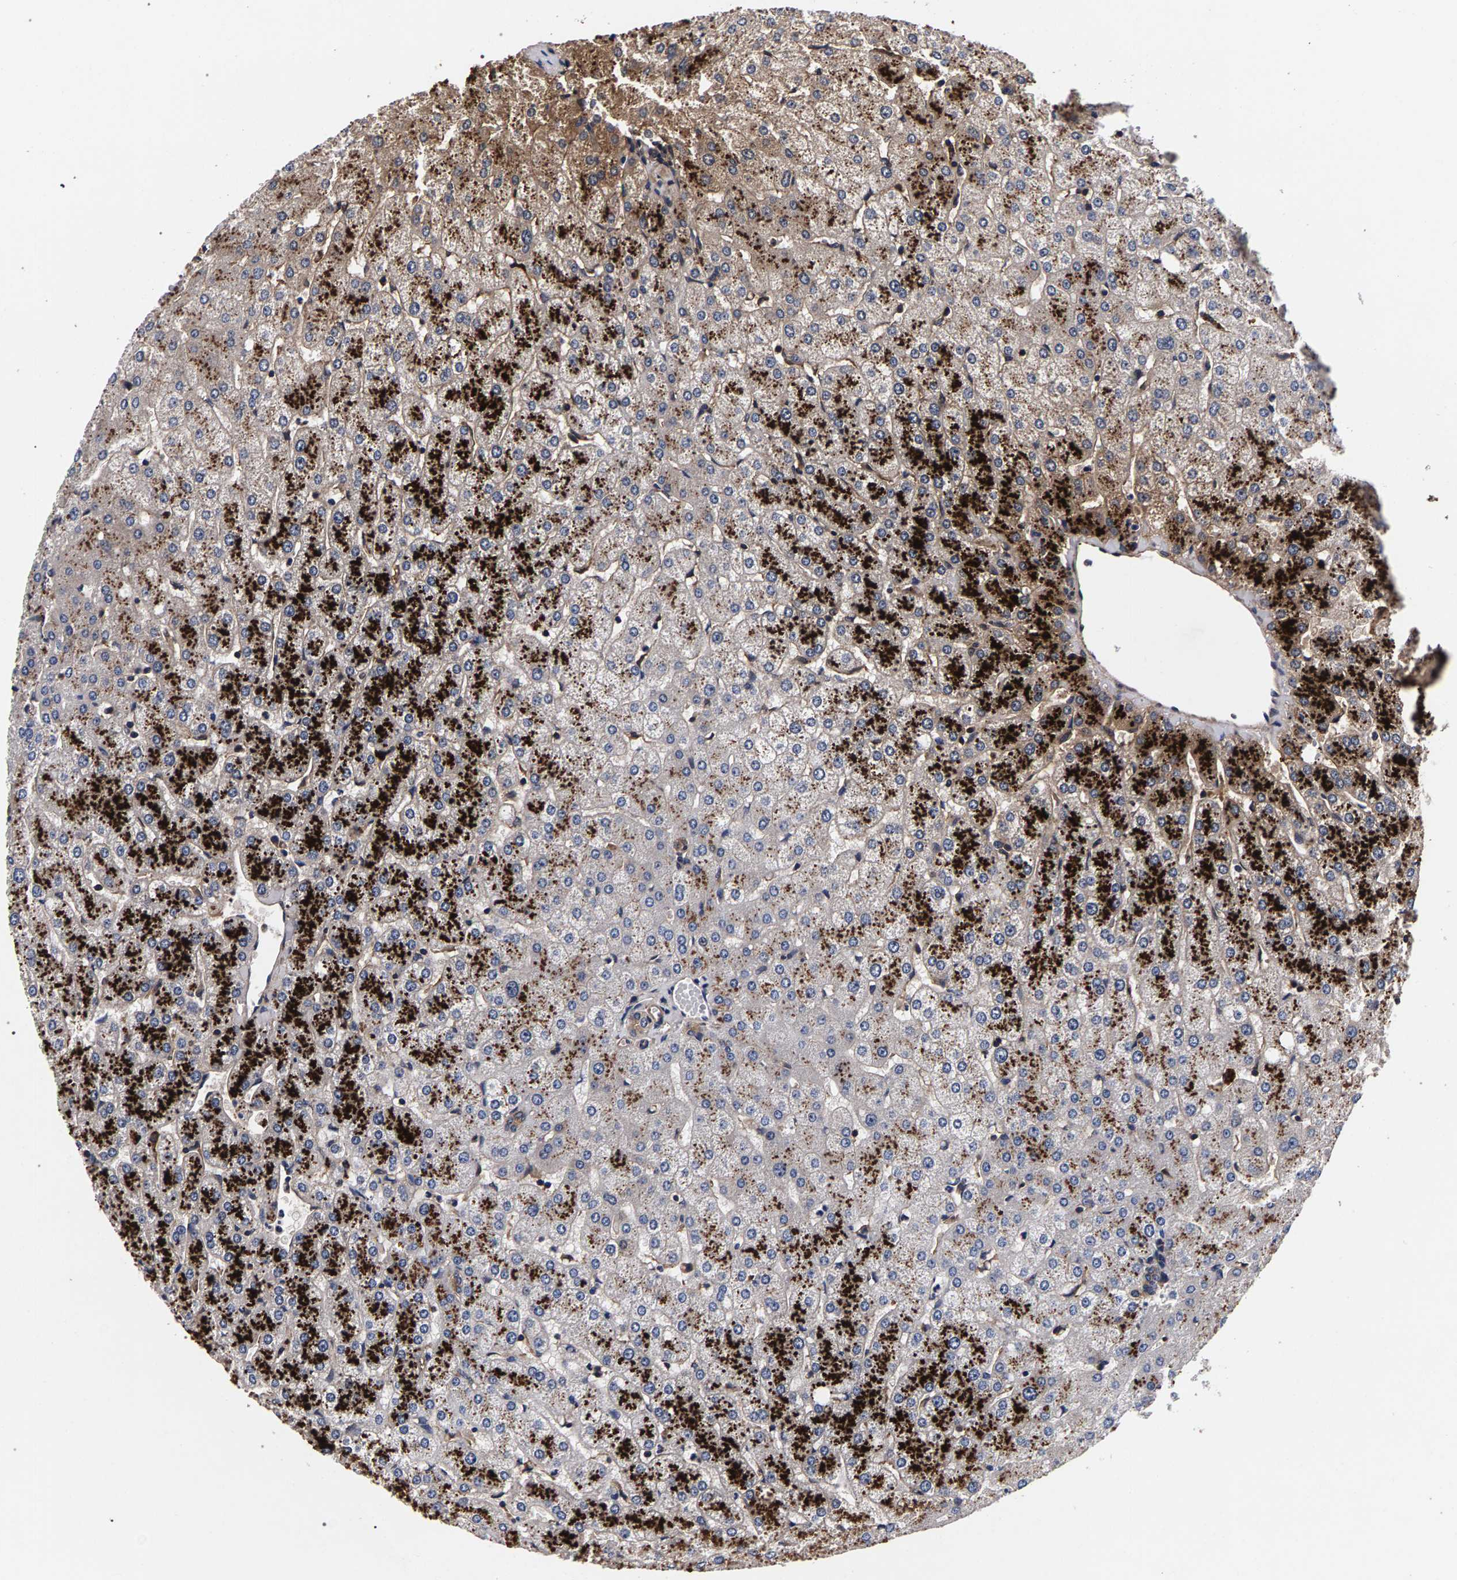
{"staining": {"intensity": "weak", "quantity": ">75%", "location": "cytoplasmic/membranous"}, "tissue": "liver", "cell_type": "Cholangiocytes", "image_type": "normal", "snomed": [{"axis": "morphology", "description": "Normal tissue, NOS"}, {"axis": "topography", "description": "Liver"}], "caption": "Immunohistochemical staining of unremarkable liver demonstrates low levels of weak cytoplasmic/membranous expression in approximately >75% of cholangiocytes. (DAB IHC with brightfield microscopy, high magnification).", "gene": "MARCHF7", "patient": {"sex": "female", "age": 54}}